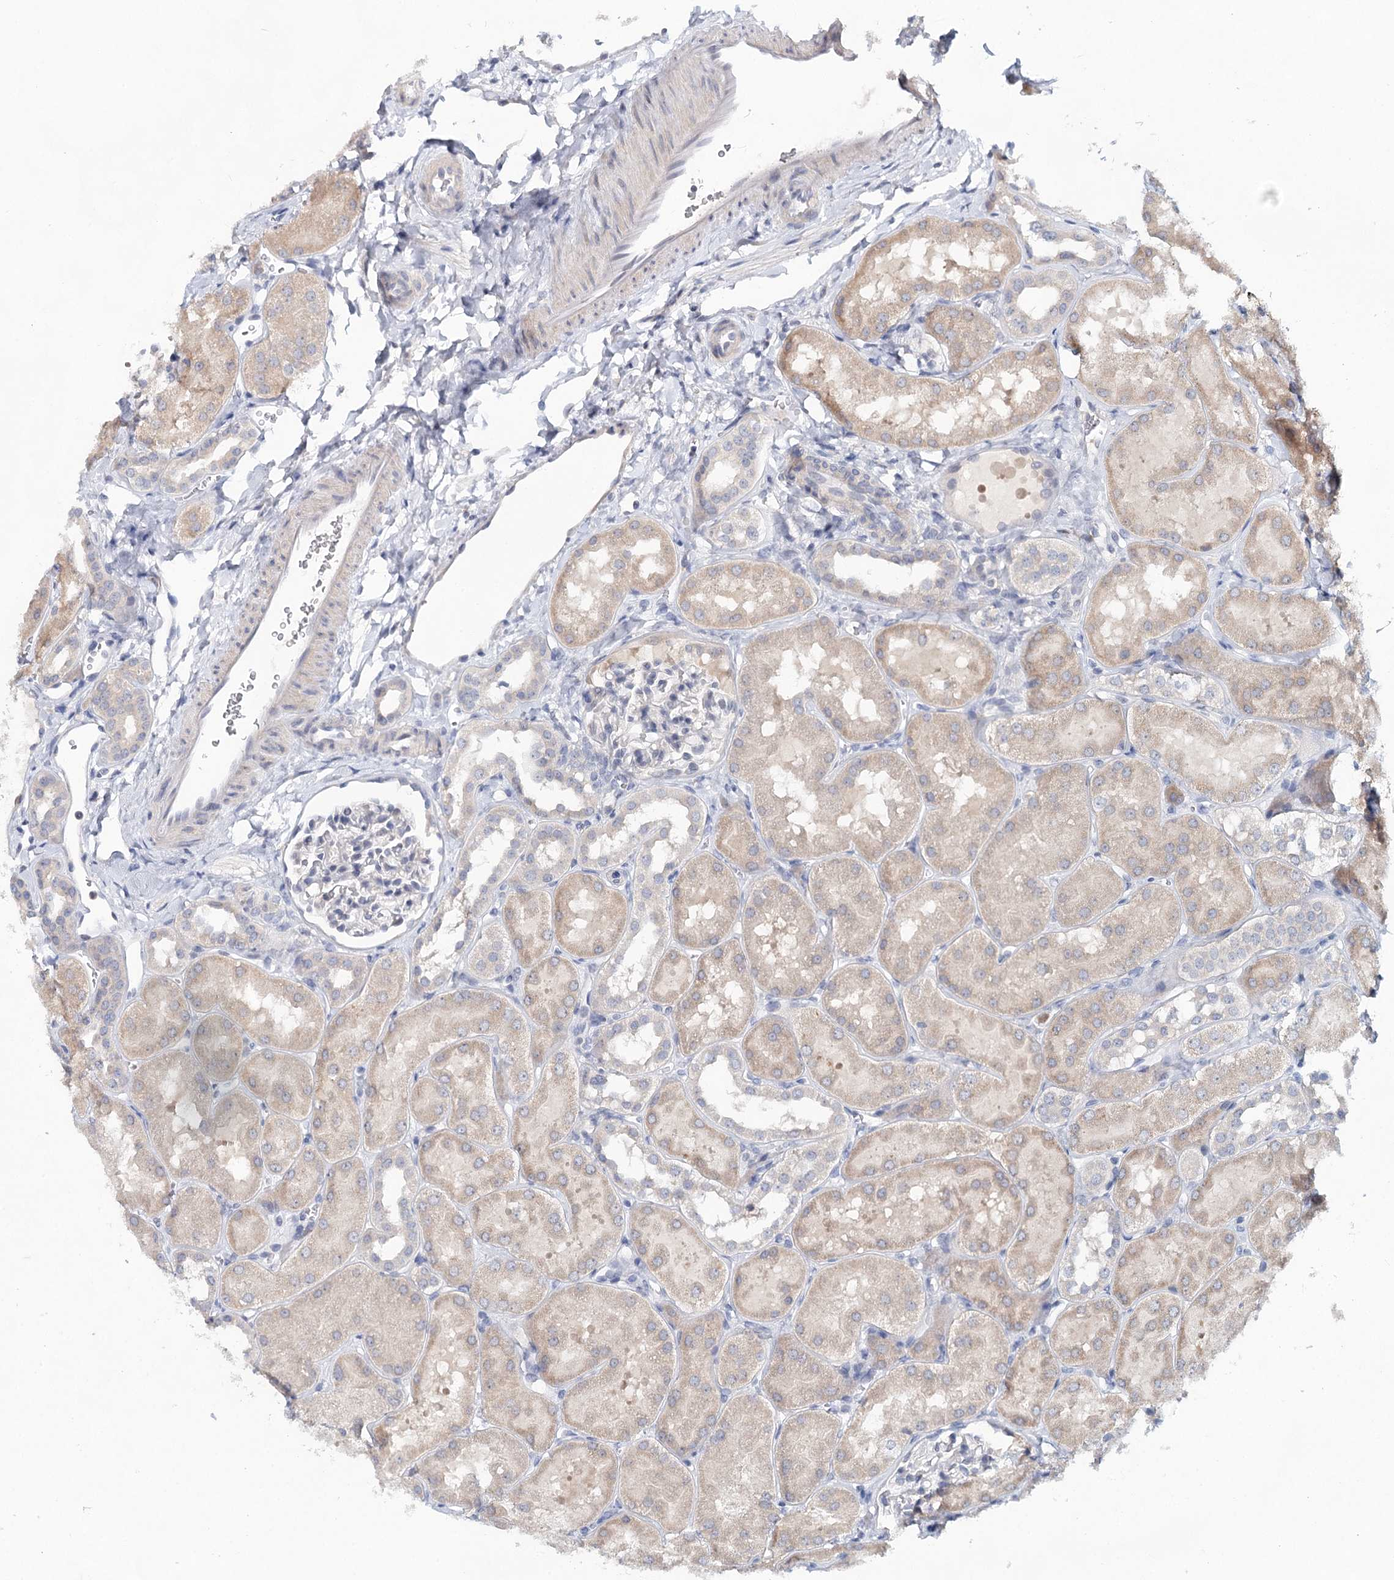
{"staining": {"intensity": "negative", "quantity": "none", "location": "none"}, "tissue": "kidney", "cell_type": "Cells in glomeruli", "image_type": "normal", "snomed": [{"axis": "morphology", "description": "Normal tissue, NOS"}, {"axis": "topography", "description": "Kidney"}, {"axis": "topography", "description": "Urinary bladder"}], "caption": "This micrograph is of unremarkable kidney stained with IHC to label a protein in brown with the nuclei are counter-stained blue. There is no staining in cells in glomeruli.", "gene": "BLTP1", "patient": {"sex": "male", "age": 16}}